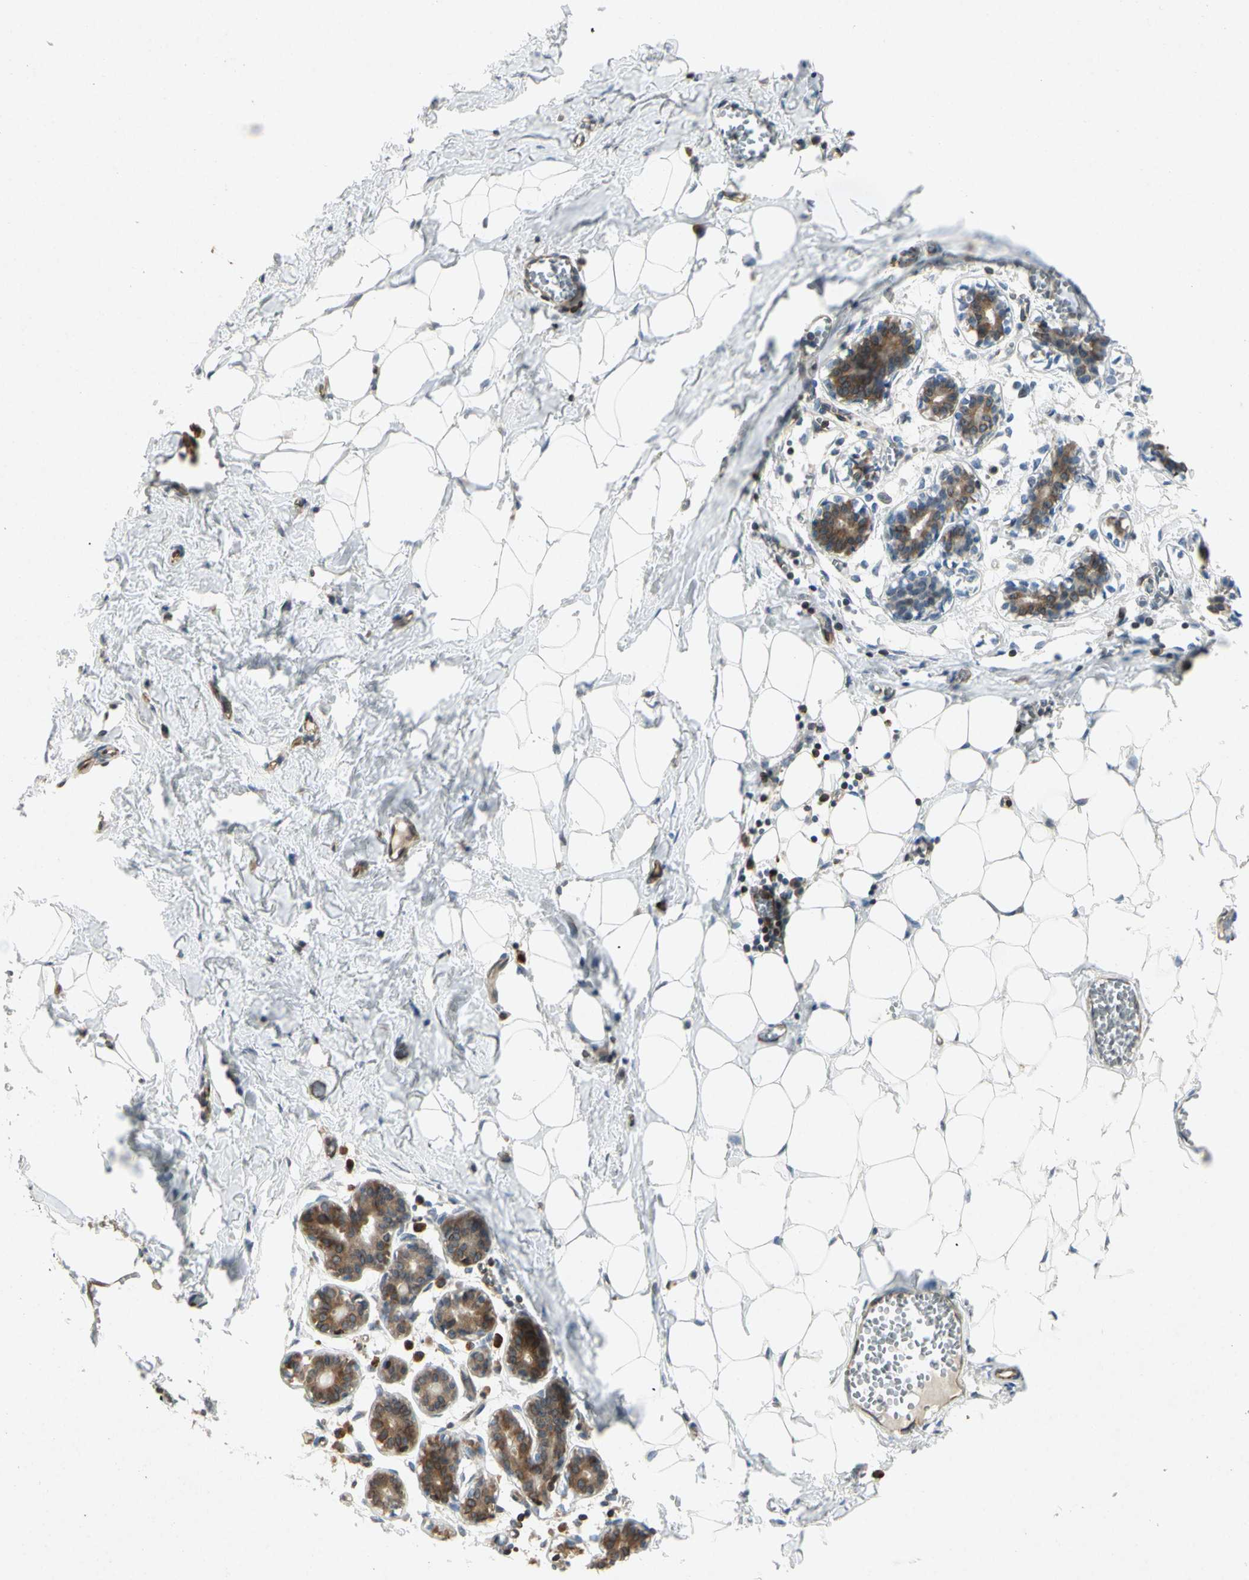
{"staining": {"intensity": "negative", "quantity": "none", "location": "none"}, "tissue": "breast", "cell_type": "Adipocytes", "image_type": "normal", "snomed": [{"axis": "morphology", "description": "Normal tissue, NOS"}, {"axis": "topography", "description": "Breast"}], "caption": "IHC photomicrograph of normal breast: human breast stained with DAB shows no significant protein positivity in adipocytes. The staining is performed using DAB brown chromogen with nuclei counter-stained in using hematoxylin.", "gene": "TAPBP", "patient": {"sex": "female", "age": 27}}